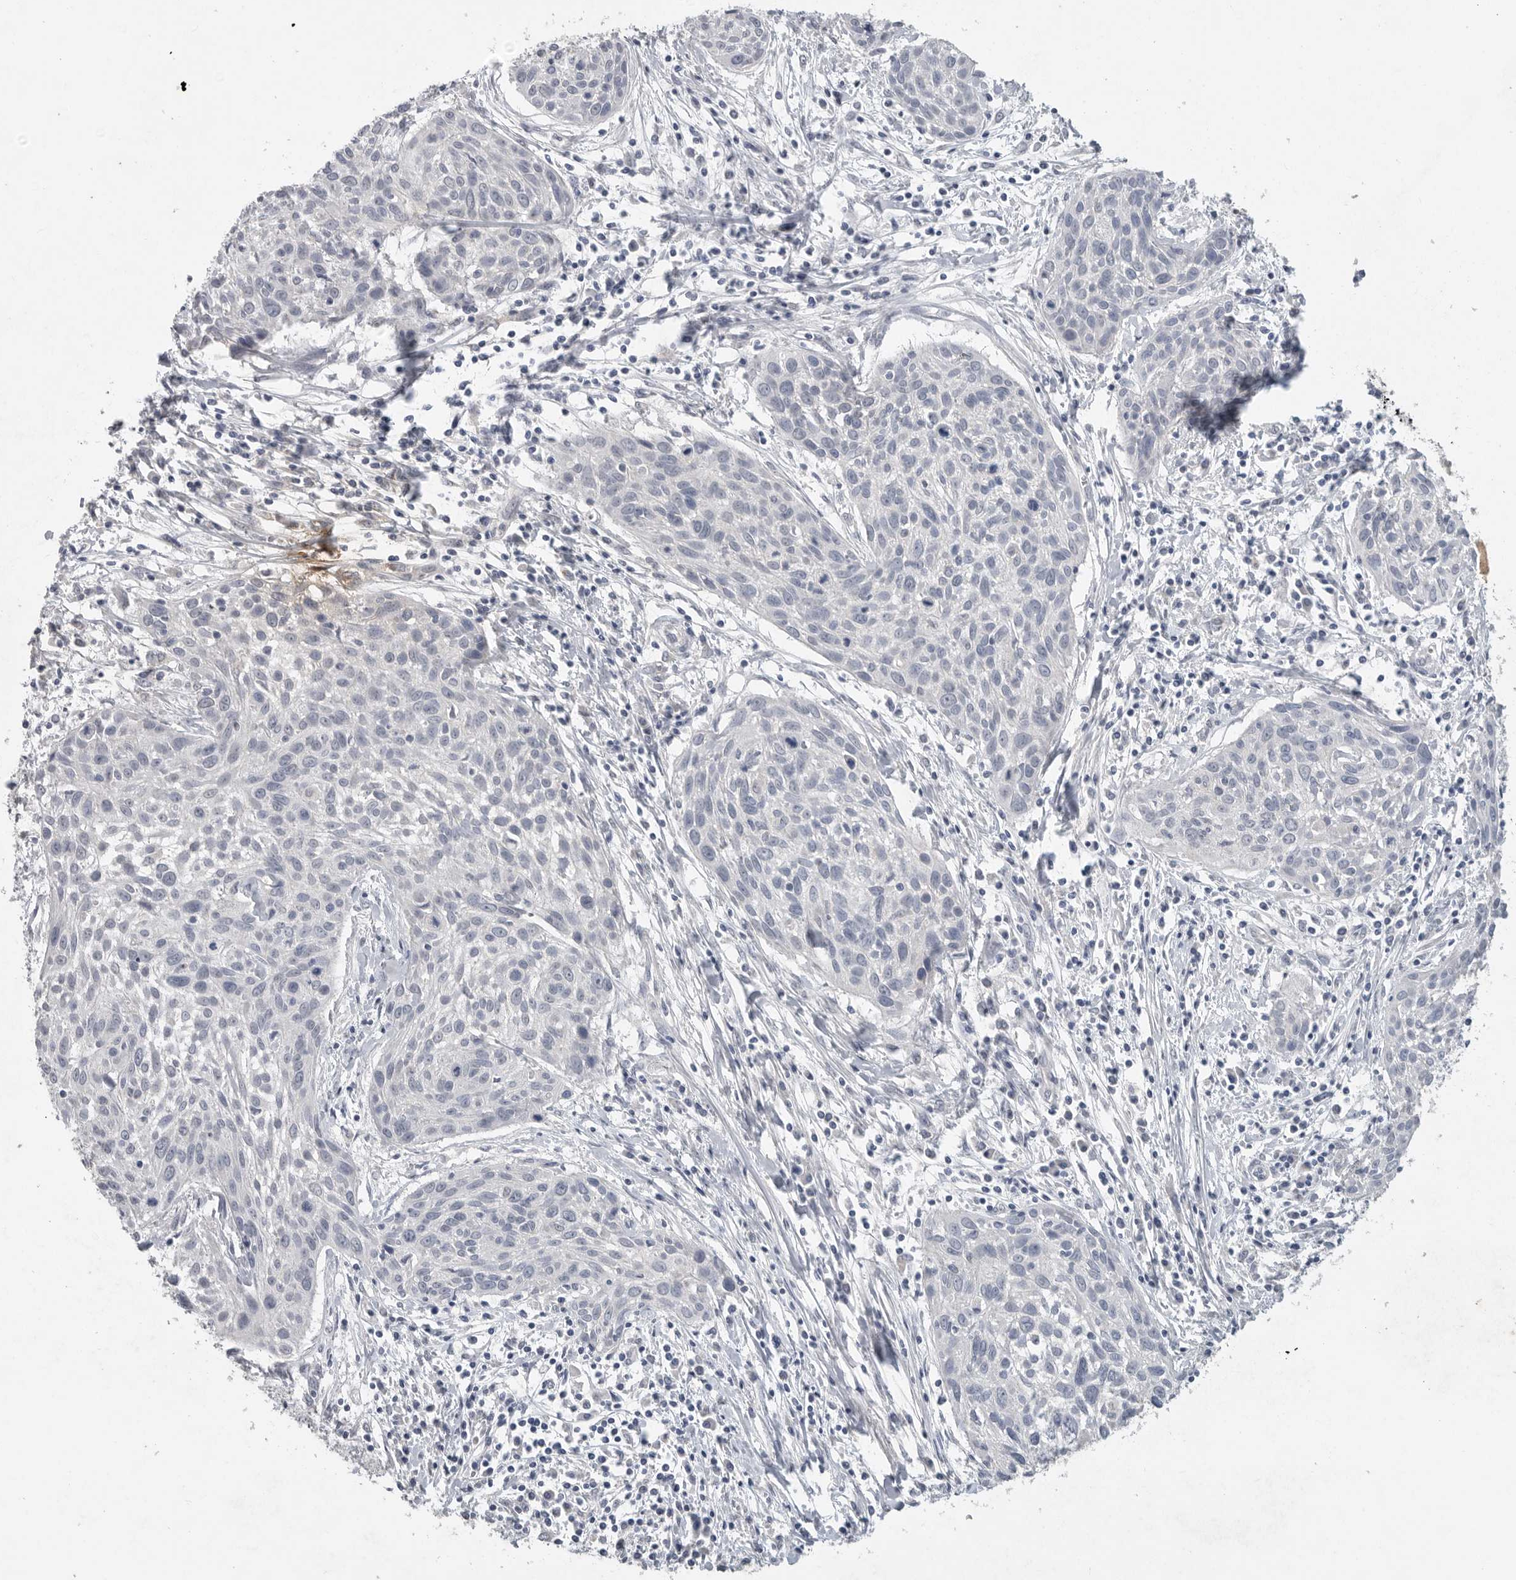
{"staining": {"intensity": "negative", "quantity": "none", "location": "none"}, "tissue": "cervical cancer", "cell_type": "Tumor cells", "image_type": "cancer", "snomed": [{"axis": "morphology", "description": "Squamous cell carcinoma, NOS"}, {"axis": "topography", "description": "Cervix"}], "caption": "Tumor cells are negative for protein expression in human cervical cancer (squamous cell carcinoma). (DAB (3,3'-diaminobenzidine) immunohistochemistry (IHC), high magnification).", "gene": "REG4", "patient": {"sex": "female", "age": 51}}